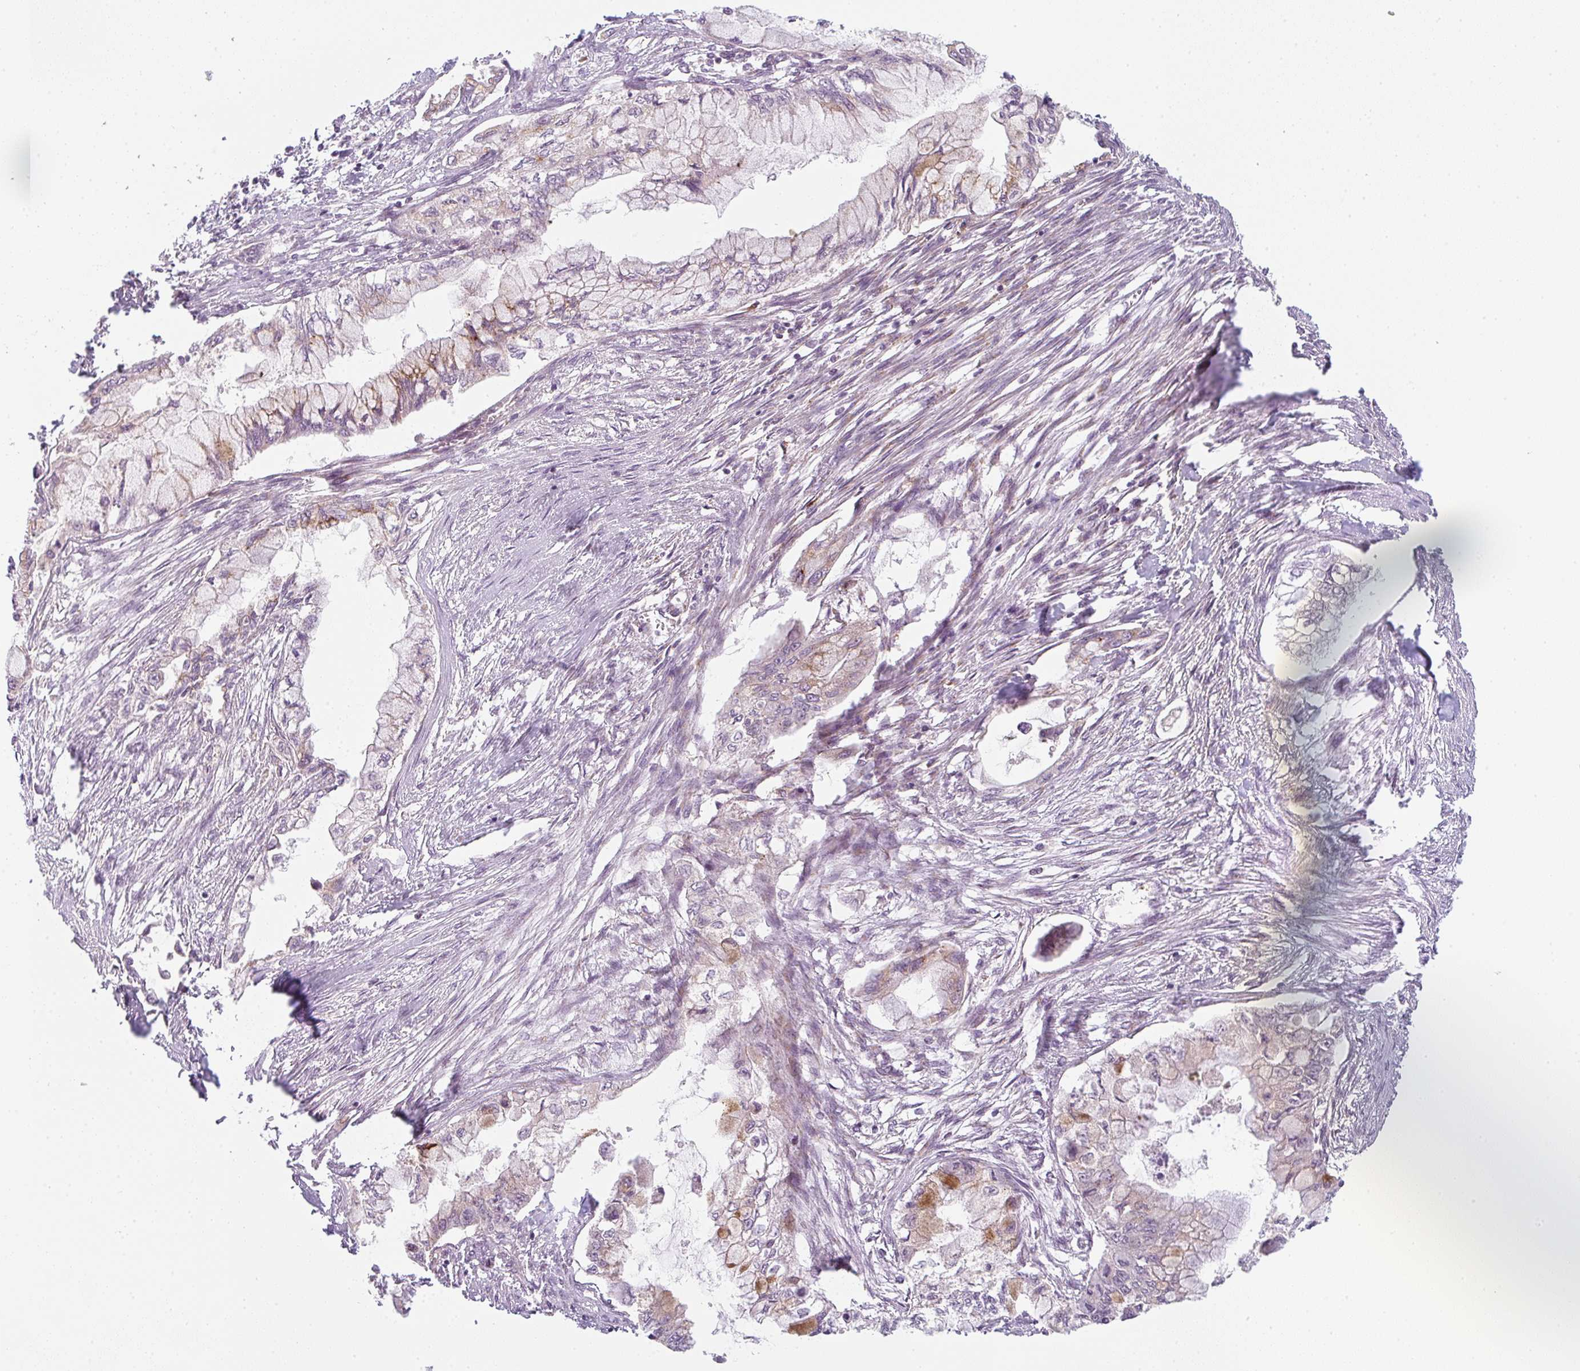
{"staining": {"intensity": "moderate", "quantity": "<25%", "location": "cytoplasmic/membranous"}, "tissue": "pancreatic cancer", "cell_type": "Tumor cells", "image_type": "cancer", "snomed": [{"axis": "morphology", "description": "Adenocarcinoma, NOS"}, {"axis": "topography", "description": "Pancreas"}], "caption": "A histopathology image of pancreatic adenocarcinoma stained for a protein reveals moderate cytoplasmic/membranous brown staining in tumor cells.", "gene": "GVQW3", "patient": {"sex": "male", "age": 48}}